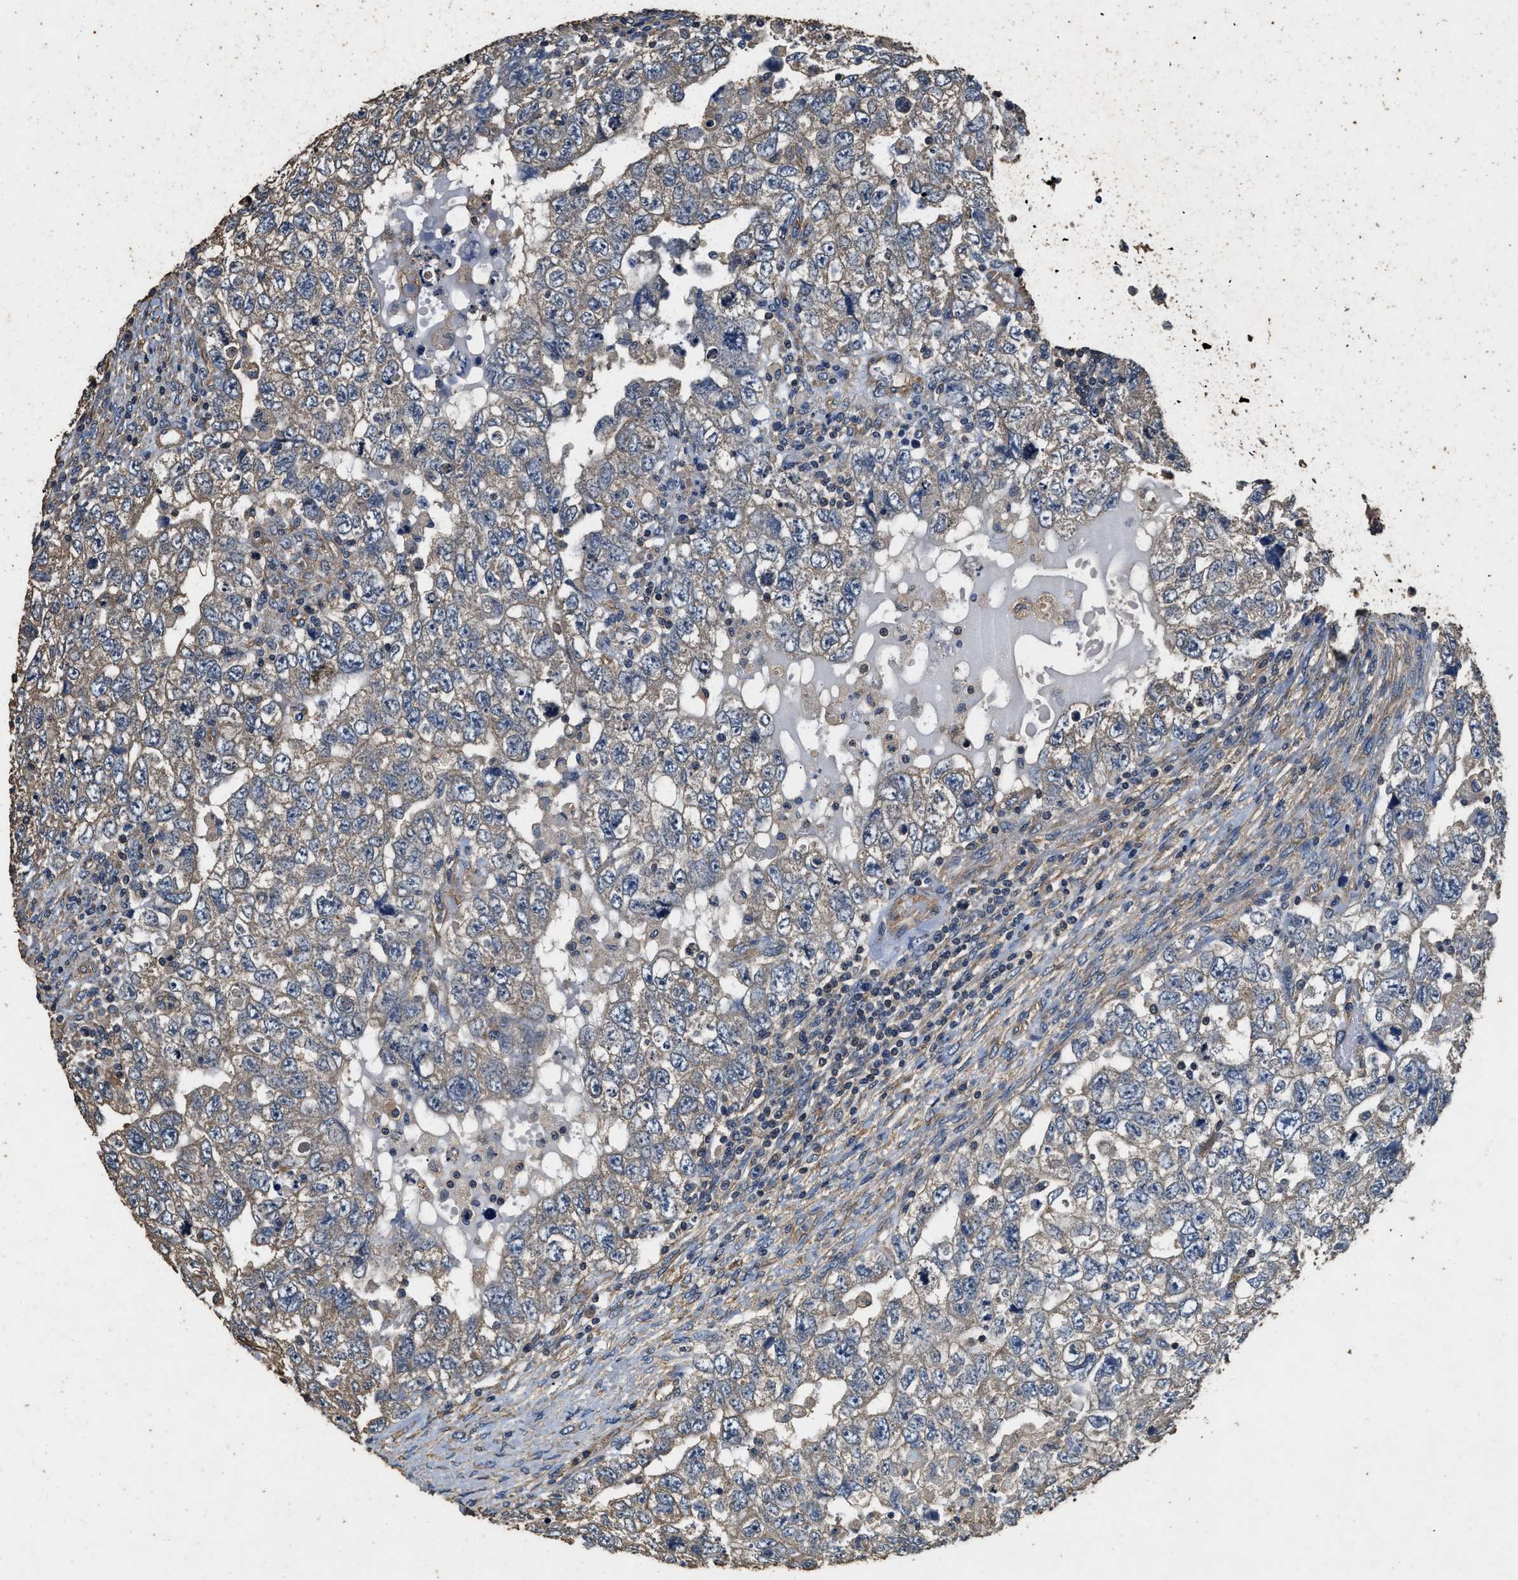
{"staining": {"intensity": "weak", "quantity": "25%-75%", "location": "cytoplasmic/membranous"}, "tissue": "testis cancer", "cell_type": "Tumor cells", "image_type": "cancer", "snomed": [{"axis": "morphology", "description": "Carcinoma, Embryonal, NOS"}, {"axis": "topography", "description": "Testis"}], "caption": "Testis embryonal carcinoma stained for a protein (brown) exhibits weak cytoplasmic/membranous positive positivity in about 25%-75% of tumor cells.", "gene": "MIB1", "patient": {"sex": "male", "age": 36}}